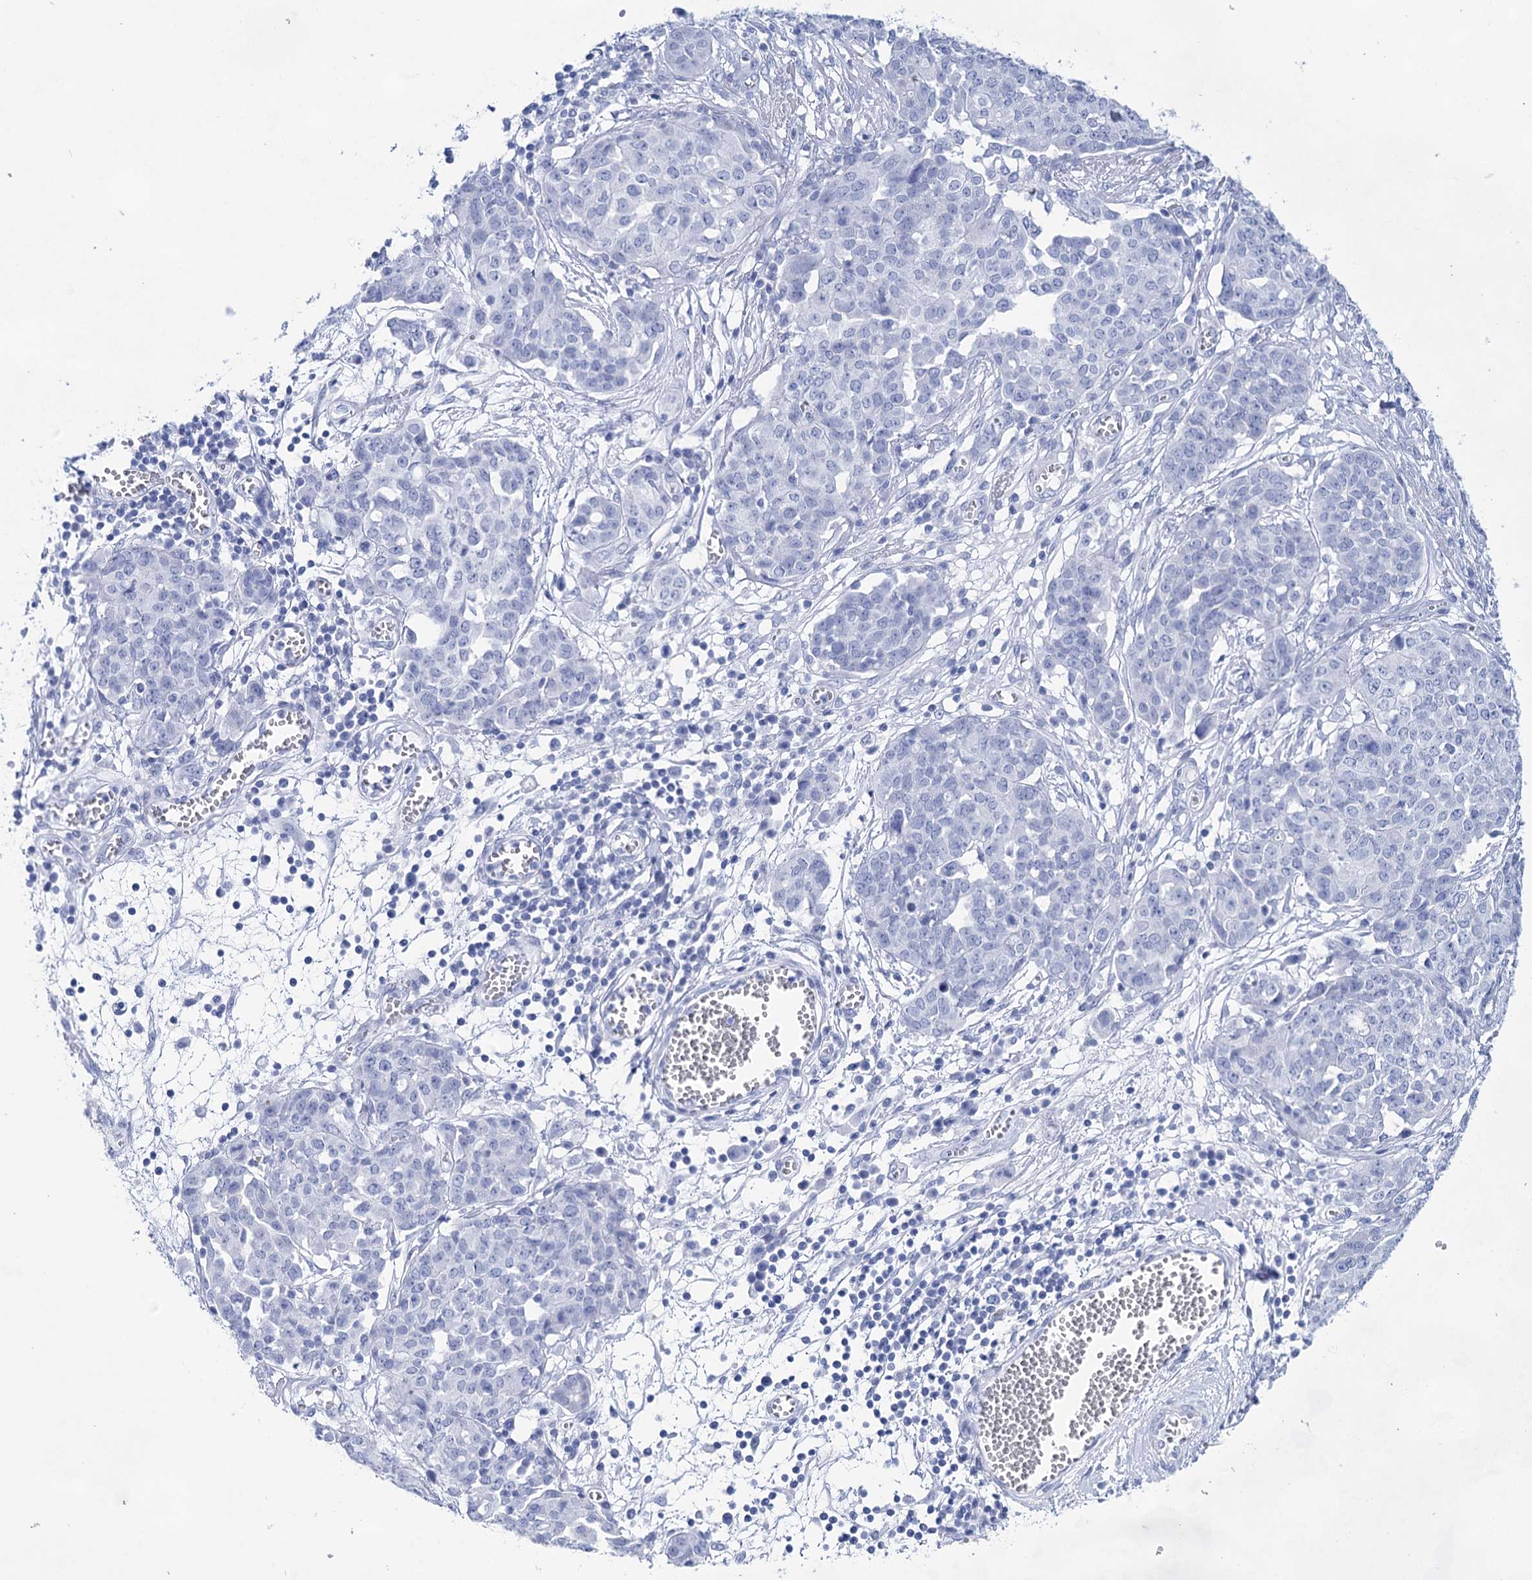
{"staining": {"intensity": "negative", "quantity": "none", "location": "none"}, "tissue": "ovarian cancer", "cell_type": "Tumor cells", "image_type": "cancer", "snomed": [{"axis": "morphology", "description": "Cystadenocarcinoma, serous, NOS"}, {"axis": "topography", "description": "Soft tissue"}, {"axis": "topography", "description": "Ovary"}], "caption": "High magnification brightfield microscopy of ovarian serous cystadenocarcinoma stained with DAB (brown) and counterstained with hematoxylin (blue): tumor cells show no significant expression. Brightfield microscopy of IHC stained with DAB (brown) and hematoxylin (blue), captured at high magnification.", "gene": "LALBA", "patient": {"sex": "female", "age": 57}}